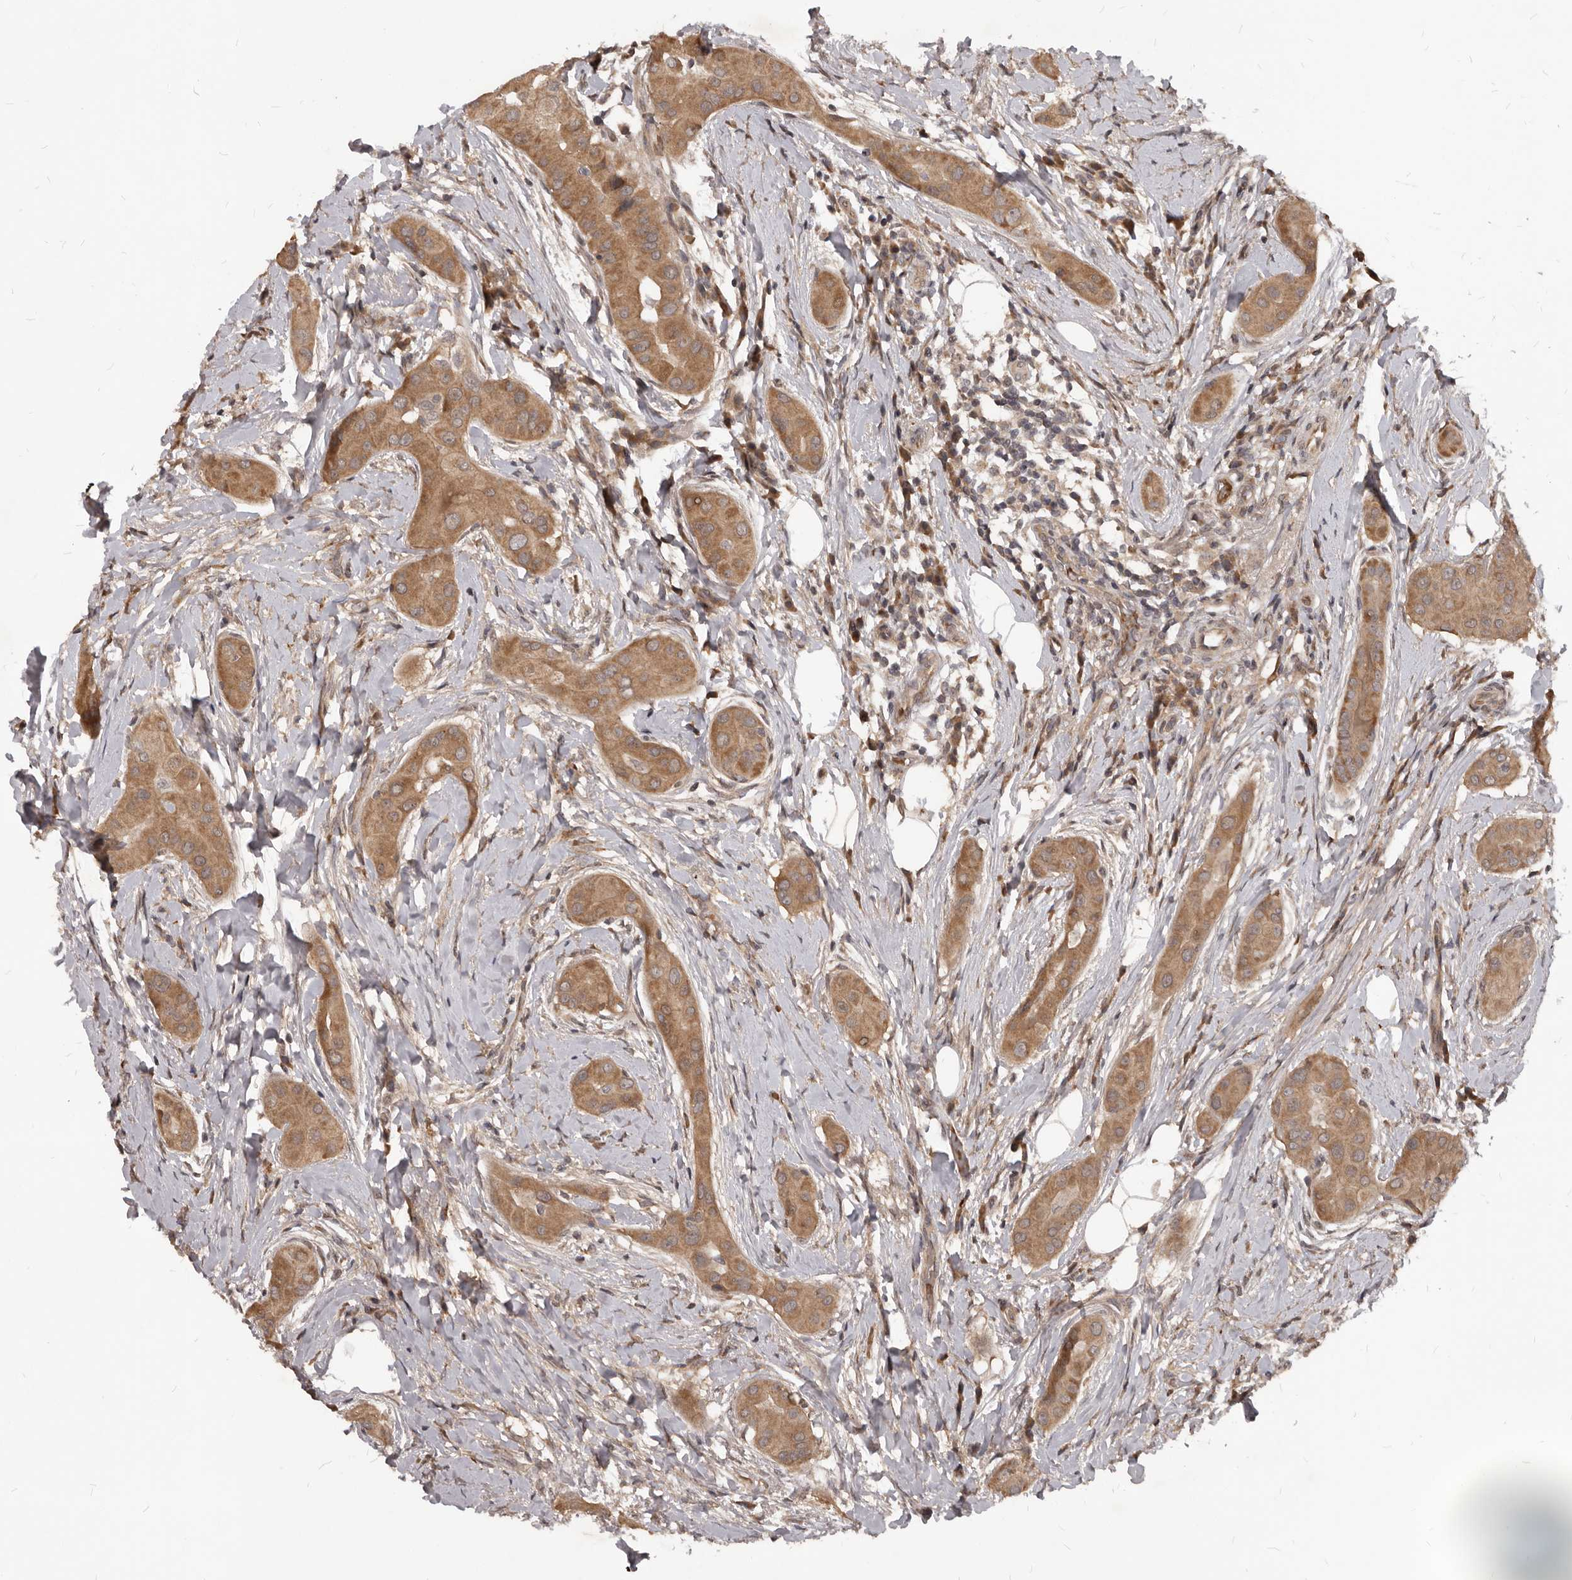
{"staining": {"intensity": "moderate", "quantity": ">75%", "location": "cytoplasmic/membranous"}, "tissue": "thyroid cancer", "cell_type": "Tumor cells", "image_type": "cancer", "snomed": [{"axis": "morphology", "description": "Papillary adenocarcinoma, NOS"}, {"axis": "topography", "description": "Thyroid gland"}], "caption": "The photomicrograph exhibits immunohistochemical staining of thyroid papillary adenocarcinoma. There is moderate cytoplasmic/membranous expression is appreciated in approximately >75% of tumor cells.", "gene": "GABPB2", "patient": {"sex": "male", "age": 33}}